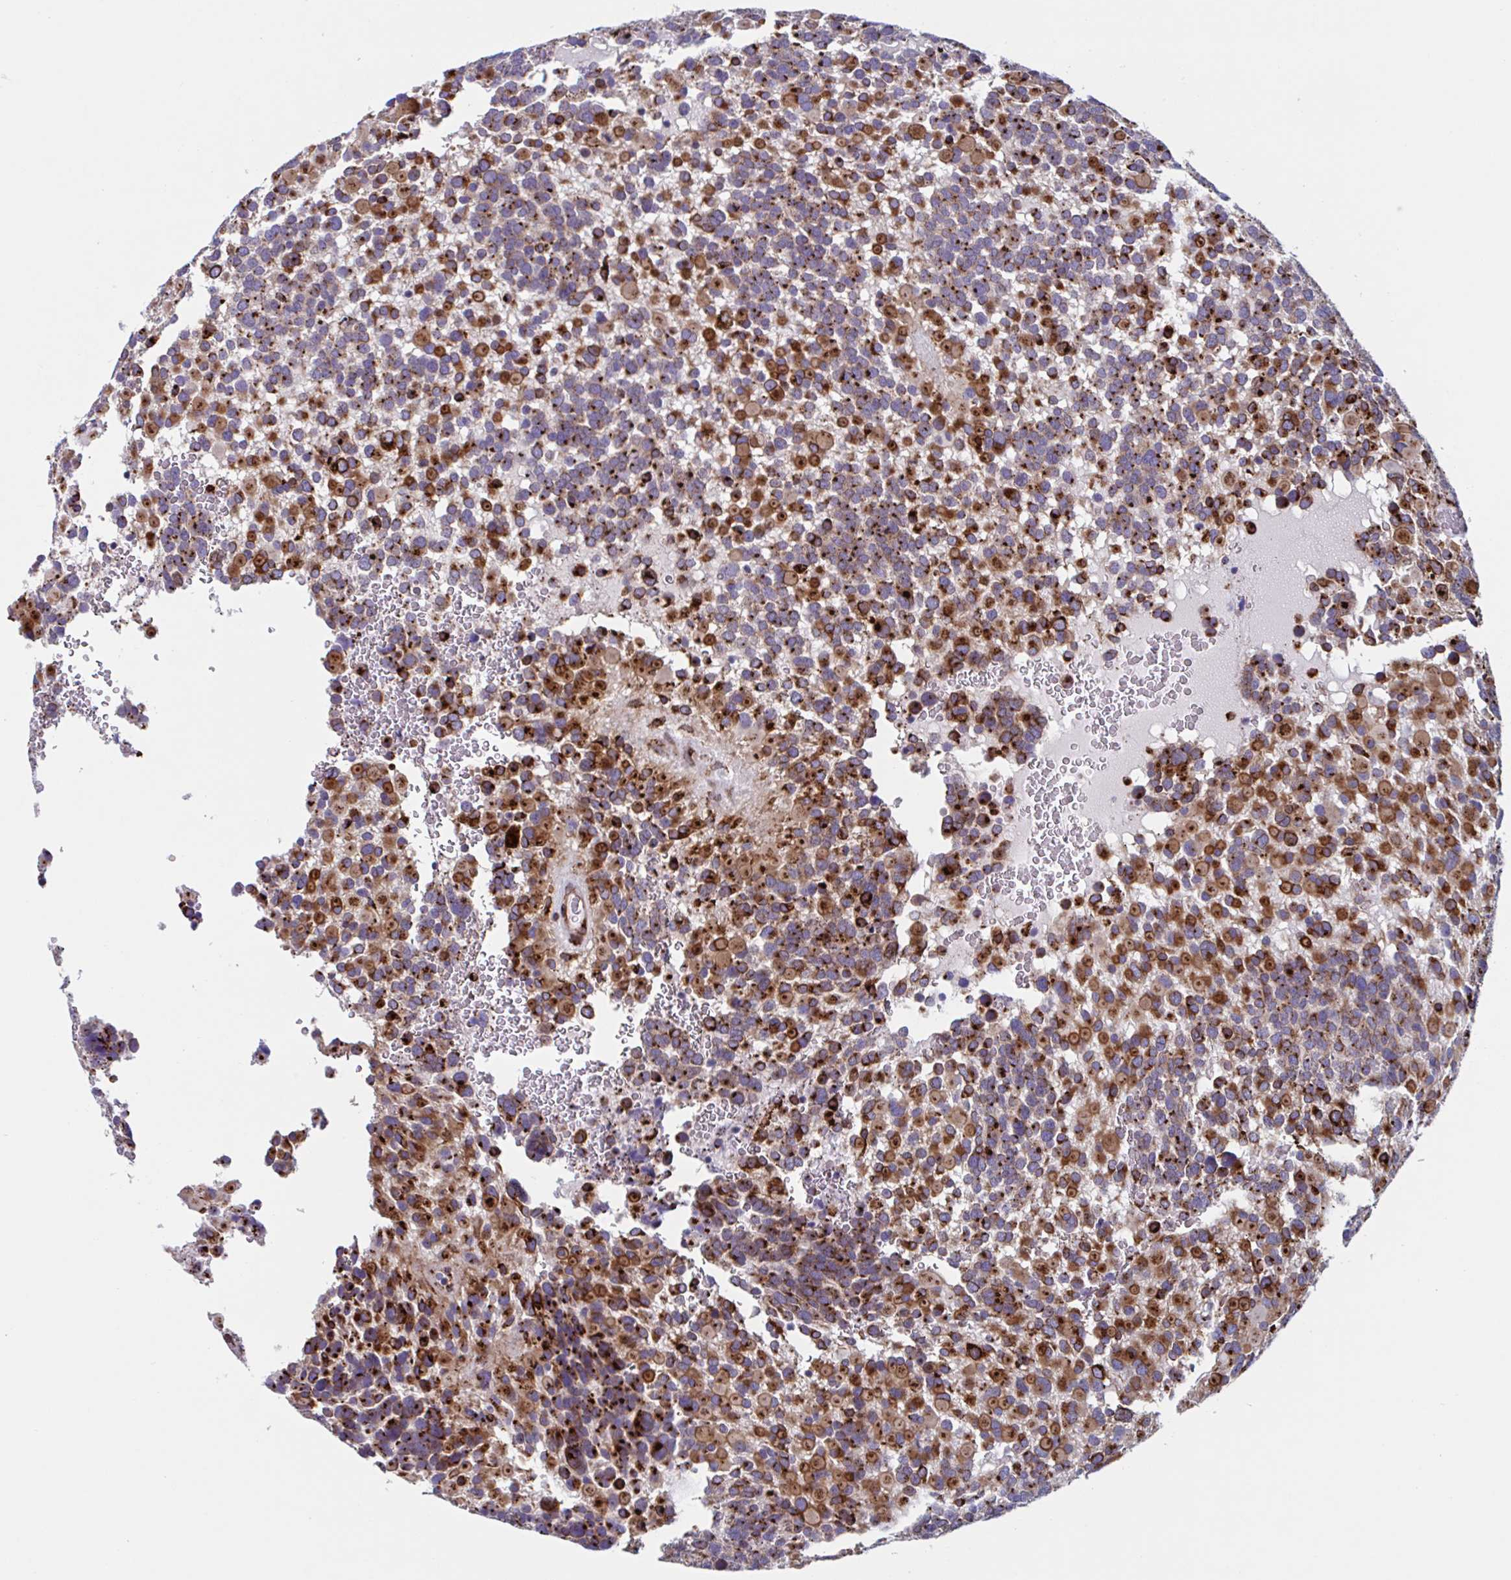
{"staining": {"intensity": "strong", "quantity": ">75%", "location": "cytoplasmic/membranous"}, "tissue": "glioma", "cell_type": "Tumor cells", "image_type": "cancer", "snomed": [{"axis": "morphology", "description": "Glioma, malignant, High grade"}, {"axis": "topography", "description": "Brain"}], "caption": "Glioma stained with immunohistochemistry exhibits strong cytoplasmic/membranous positivity in approximately >75% of tumor cells. The protein is shown in brown color, while the nuclei are stained blue.", "gene": "RFK", "patient": {"sex": "female", "age": 40}}